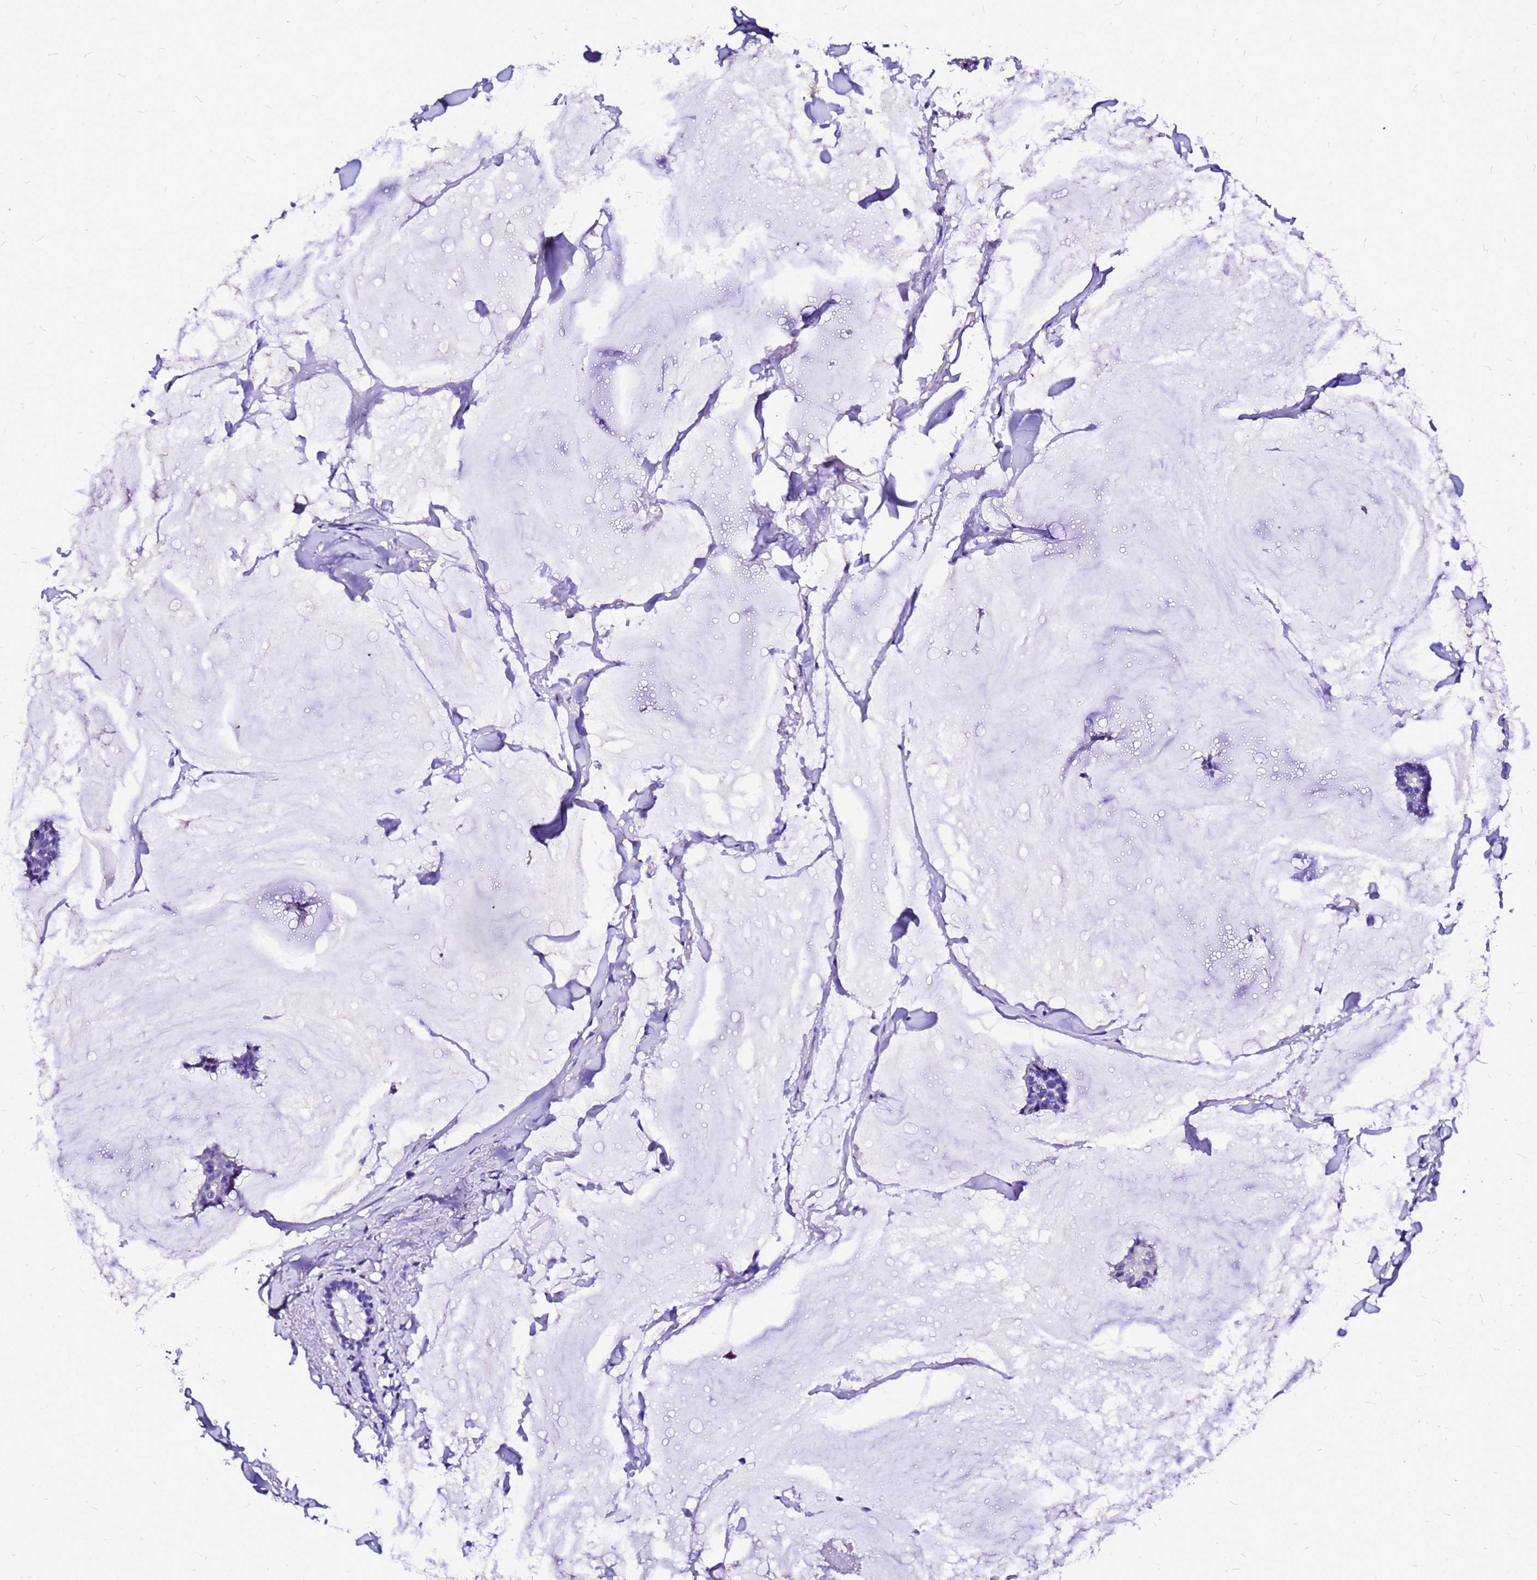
{"staining": {"intensity": "negative", "quantity": "none", "location": "none"}, "tissue": "breast cancer", "cell_type": "Tumor cells", "image_type": "cancer", "snomed": [{"axis": "morphology", "description": "Duct carcinoma"}, {"axis": "topography", "description": "Breast"}], "caption": "Immunohistochemistry (IHC) photomicrograph of neoplastic tissue: breast intraductal carcinoma stained with DAB demonstrates no significant protein positivity in tumor cells.", "gene": "HERC4", "patient": {"sex": "female", "age": 93}}